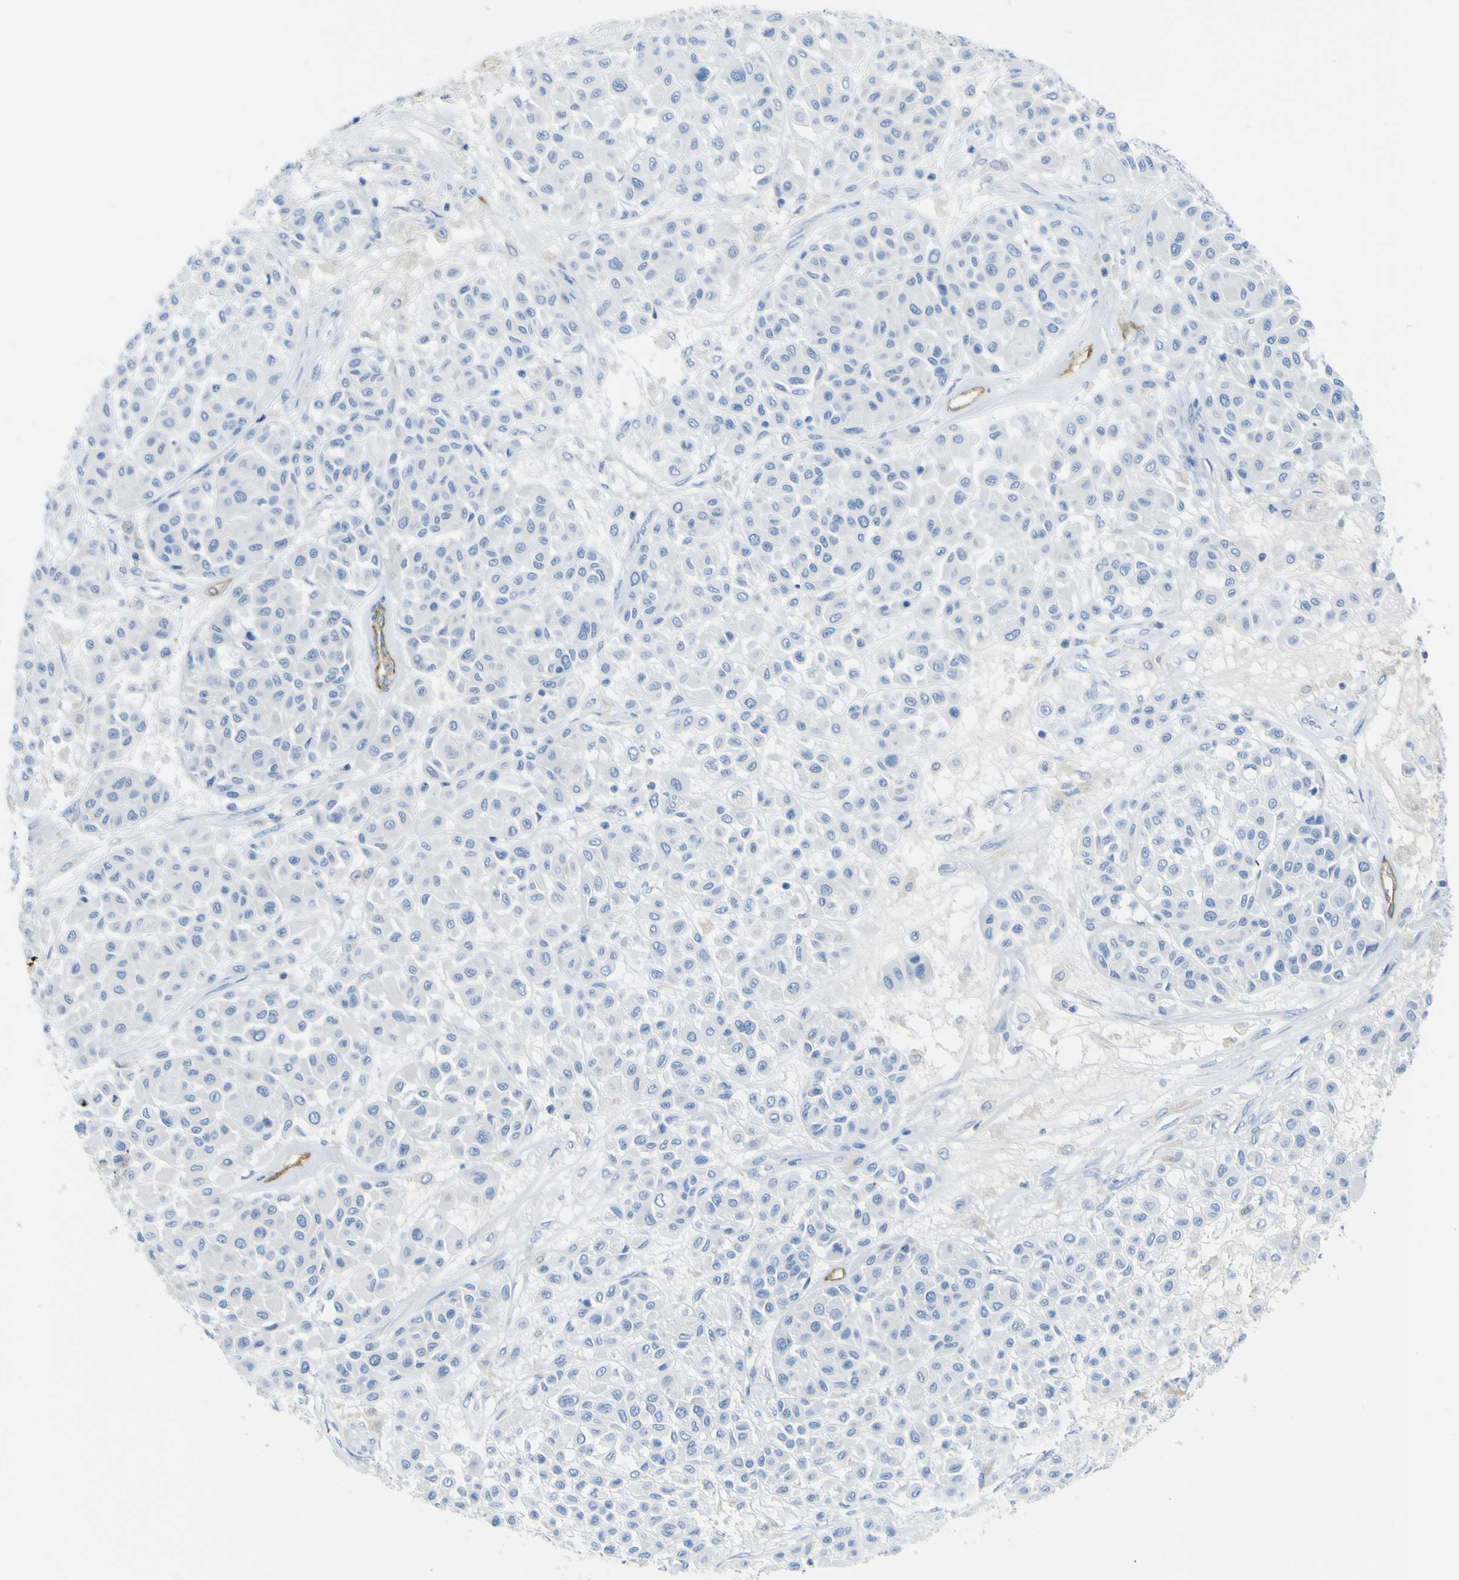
{"staining": {"intensity": "negative", "quantity": "none", "location": "none"}, "tissue": "melanoma", "cell_type": "Tumor cells", "image_type": "cancer", "snomed": [{"axis": "morphology", "description": "Malignant melanoma, Metastatic site"}, {"axis": "topography", "description": "Soft tissue"}], "caption": "This is an immunohistochemistry photomicrograph of melanoma. There is no expression in tumor cells.", "gene": "CD93", "patient": {"sex": "male", "age": 41}}